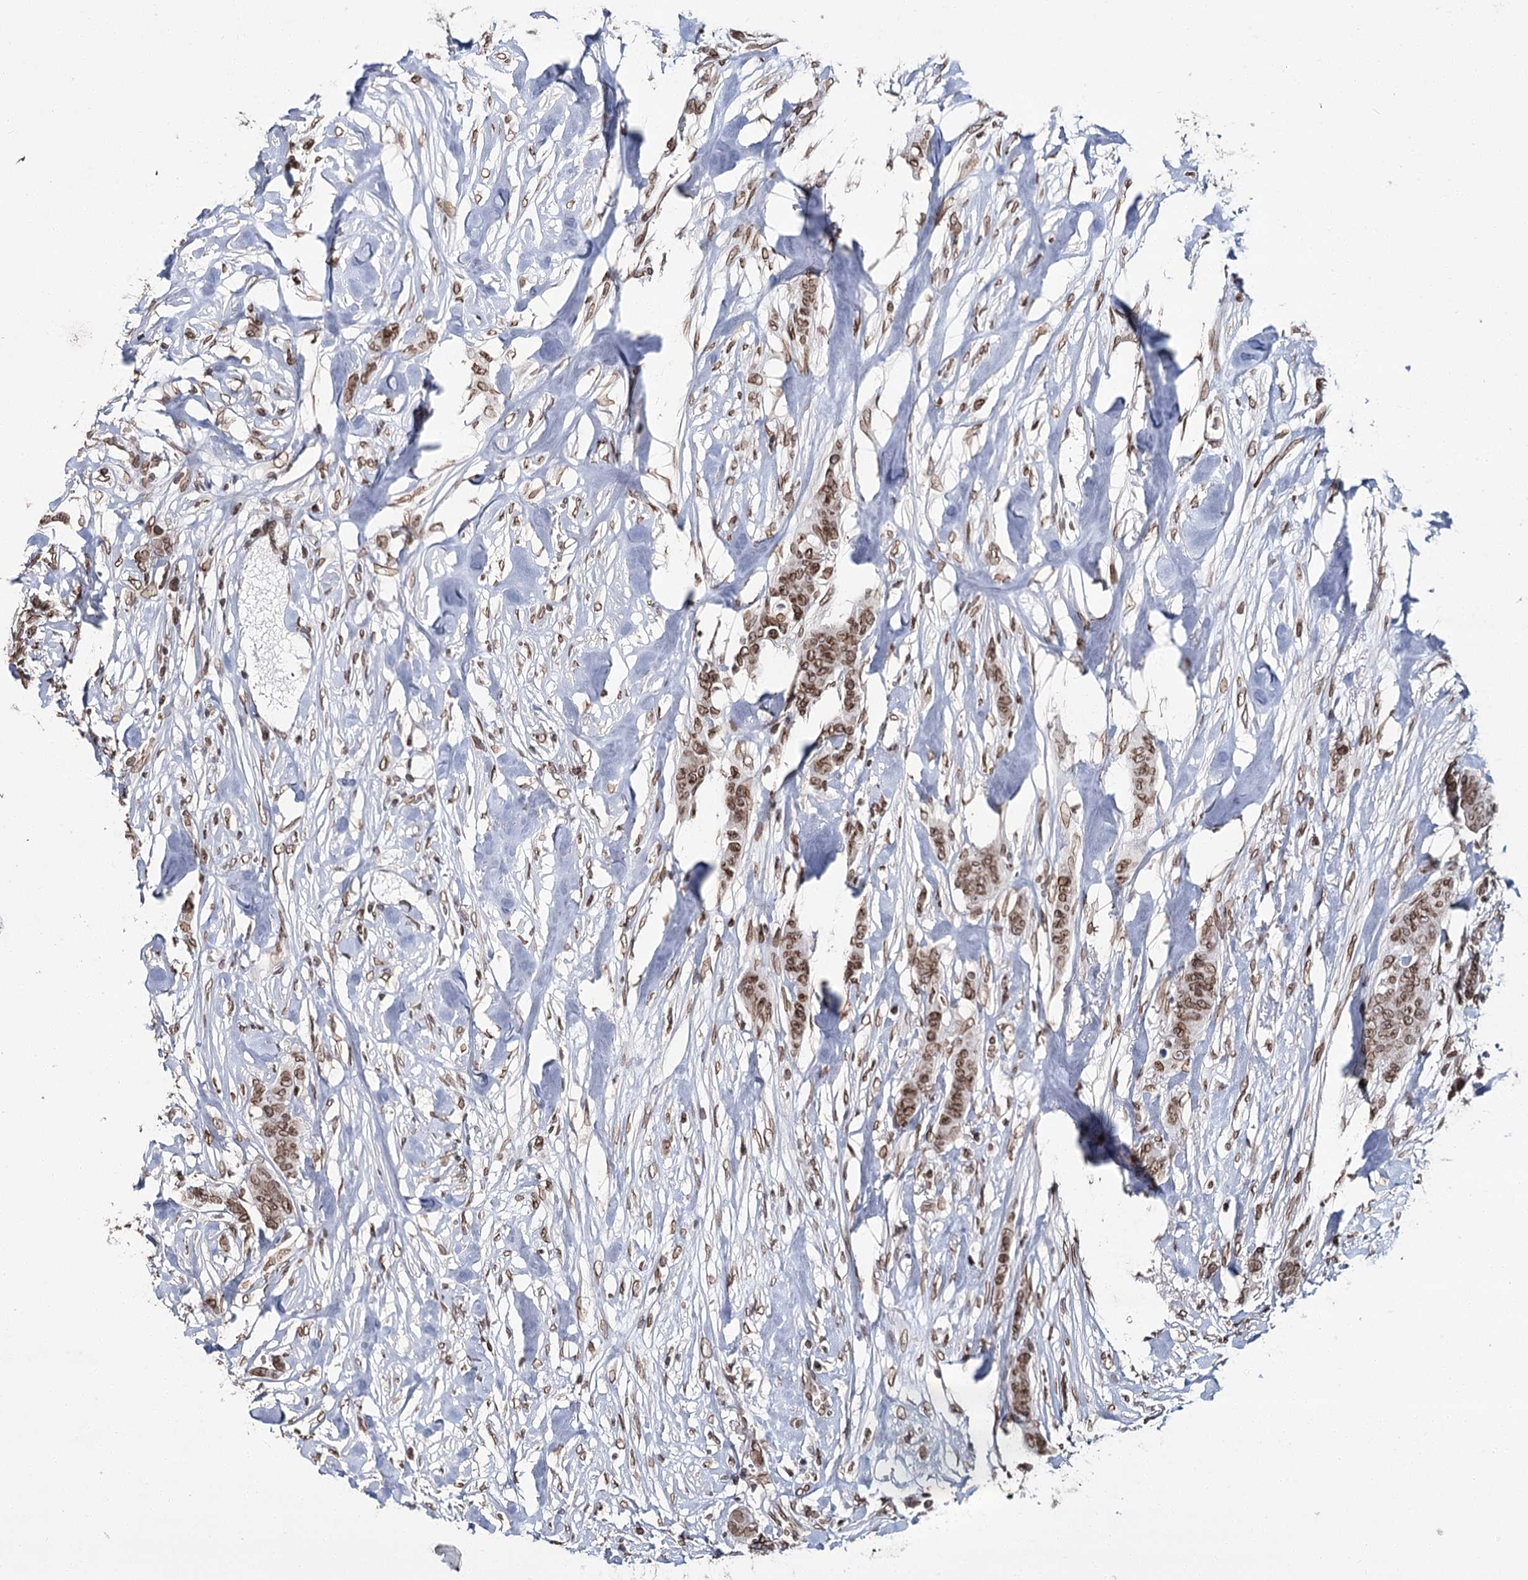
{"staining": {"intensity": "moderate", "quantity": ">75%", "location": "cytoplasmic/membranous,nuclear"}, "tissue": "breast cancer", "cell_type": "Tumor cells", "image_type": "cancer", "snomed": [{"axis": "morphology", "description": "Duct carcinoma"}, {"axis": "topography", "description": "Breast"}], "caption": "Breast cancer stained with a brown dye reveals moderate cytoplasmic/membranous and nuclear positive expression in about >75% of tumor cells.", "gene": "KIAA0930", "patient": {"sex": "female", "age": 40}}